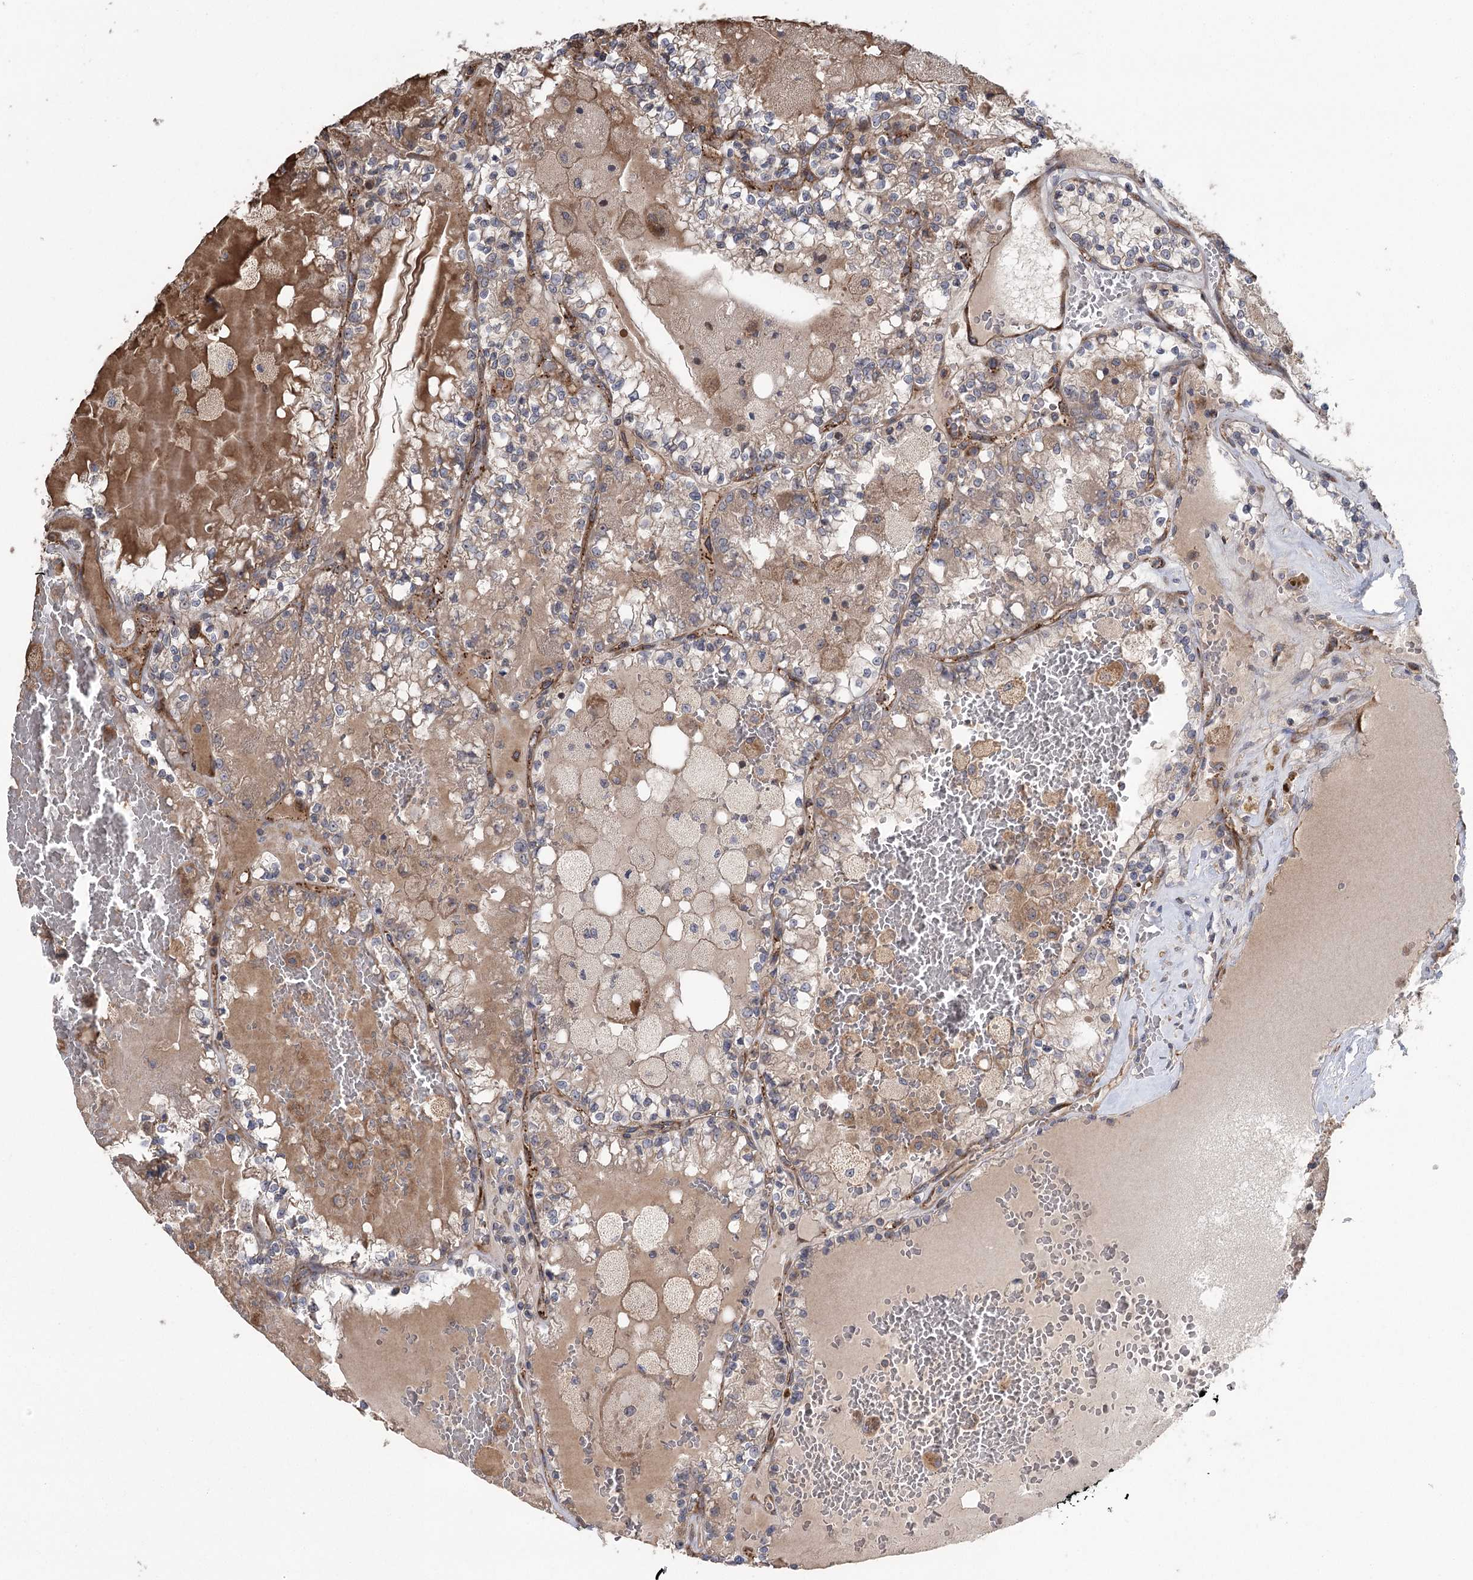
{"staining": {"intensity": "weak", "quantity": "25%-75%", "location": "cytoplasmic/membranous"}, "tissue": "renal cancer", "cell_type": "Tumor cells", "image_type": "cancer", "snomed": [{"axis": "morphology", "description": "Adenocarcinoma, NOS"}, {"axis": "topography", "description": "Kidney"}], "caption": "Immunohistochemical staining of adenocarcinoma (renal) displays low levels of weak cytoplasmic/membranous protein expression in approximately 25%-75% of tumor cells.", "gene": "RWDD4", "patient": {"sex": "female", "age": 56}}